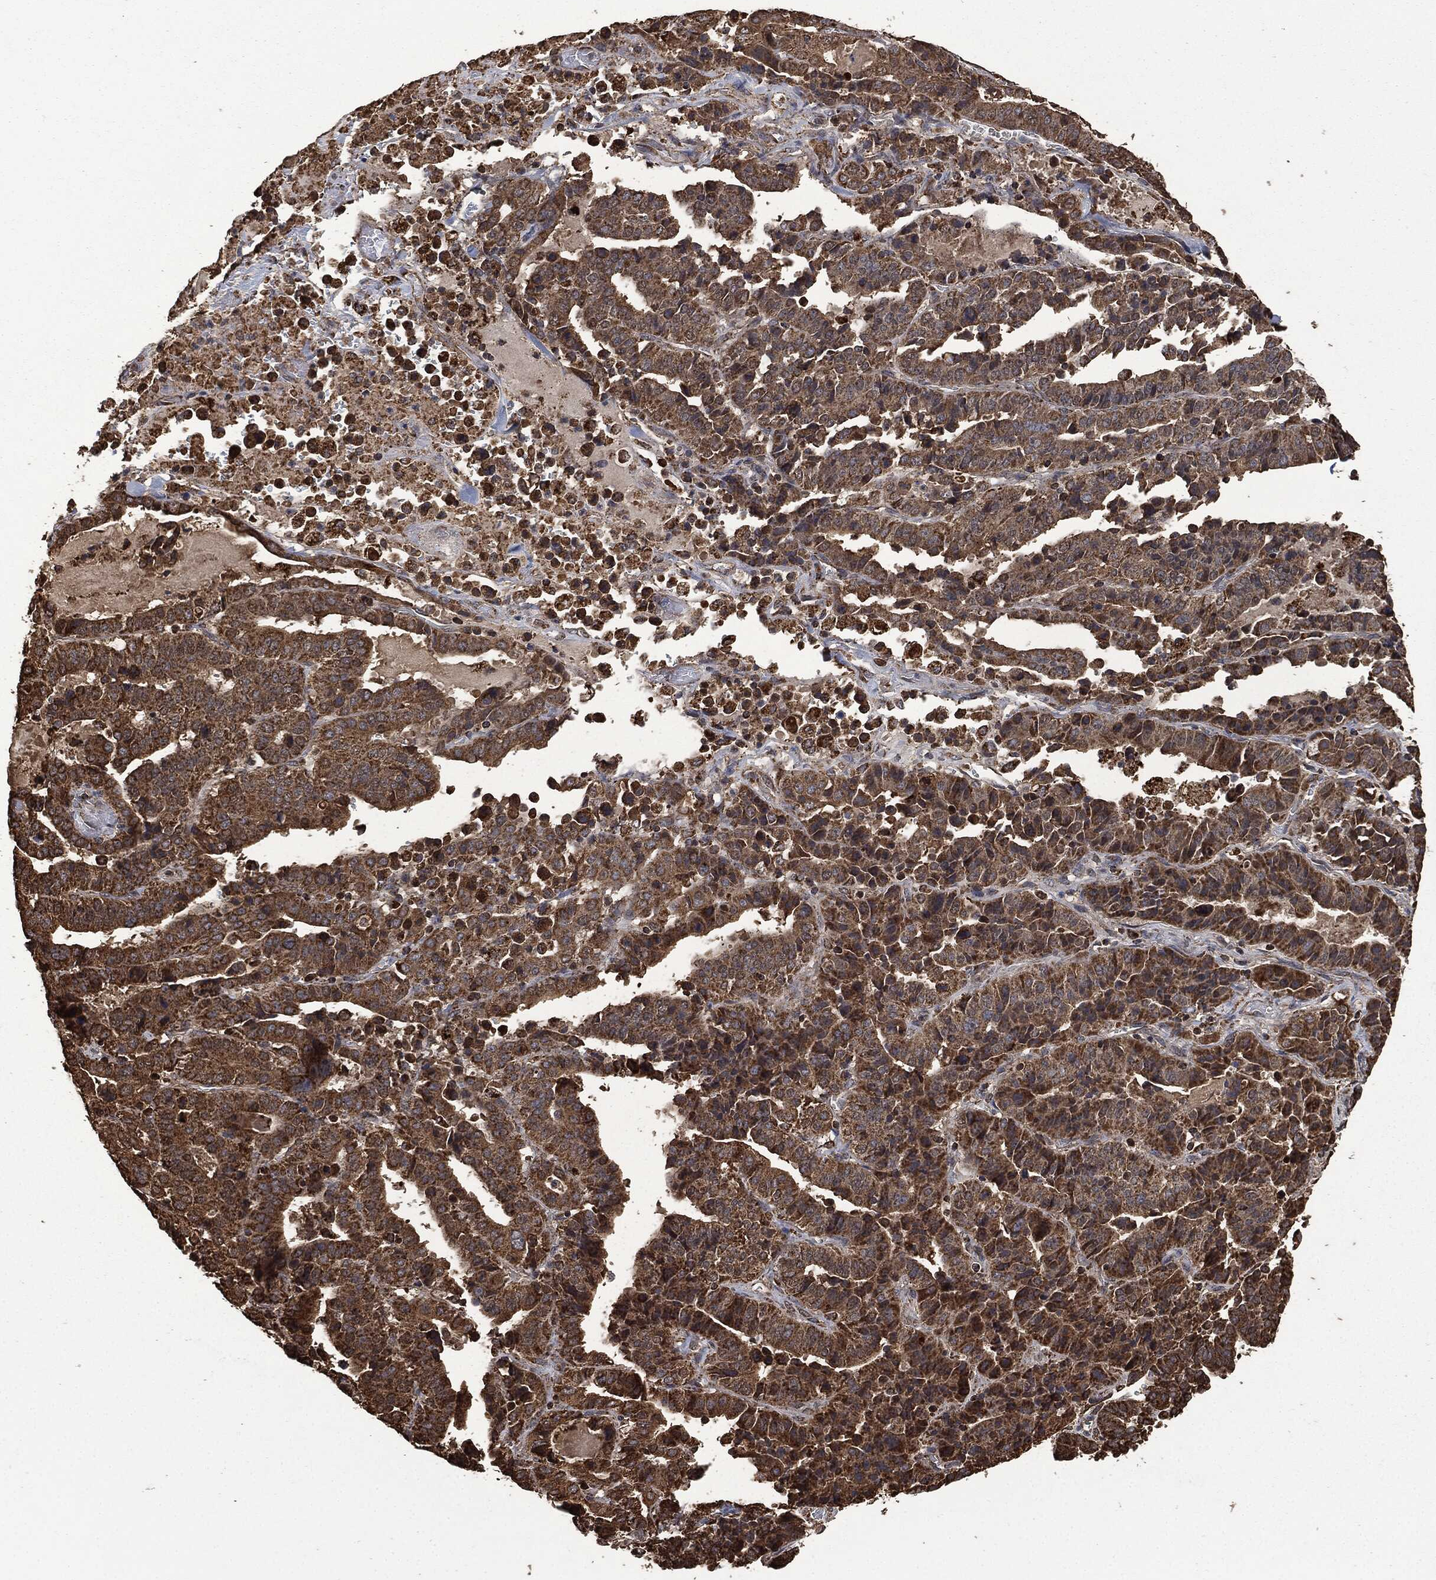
{"staining": {"intensity": "moderate", "quantity": ">75%", "location": "cytoplasmic/membranous"}, "tissue": "stomach cancer", "cell_type": "Tumor cells", "image_type": "cancer", "snomed": [{"axis": "morphology", "description": "Adenocarcinoma, NOS"}, {"axis": "topography", "description": "Stomach"}], "caption": "High-magnification brightfield microscopy of adenocarcinoma (stomach) stained with DAB (brown) and counterstained with hematoxylin (blue). tumor cells exhibit moderate cytoplasmic/membranous expression is present in about>75% of cells.", "gene": "LIG3", "patient": {"sex": "male", "age": 48}}